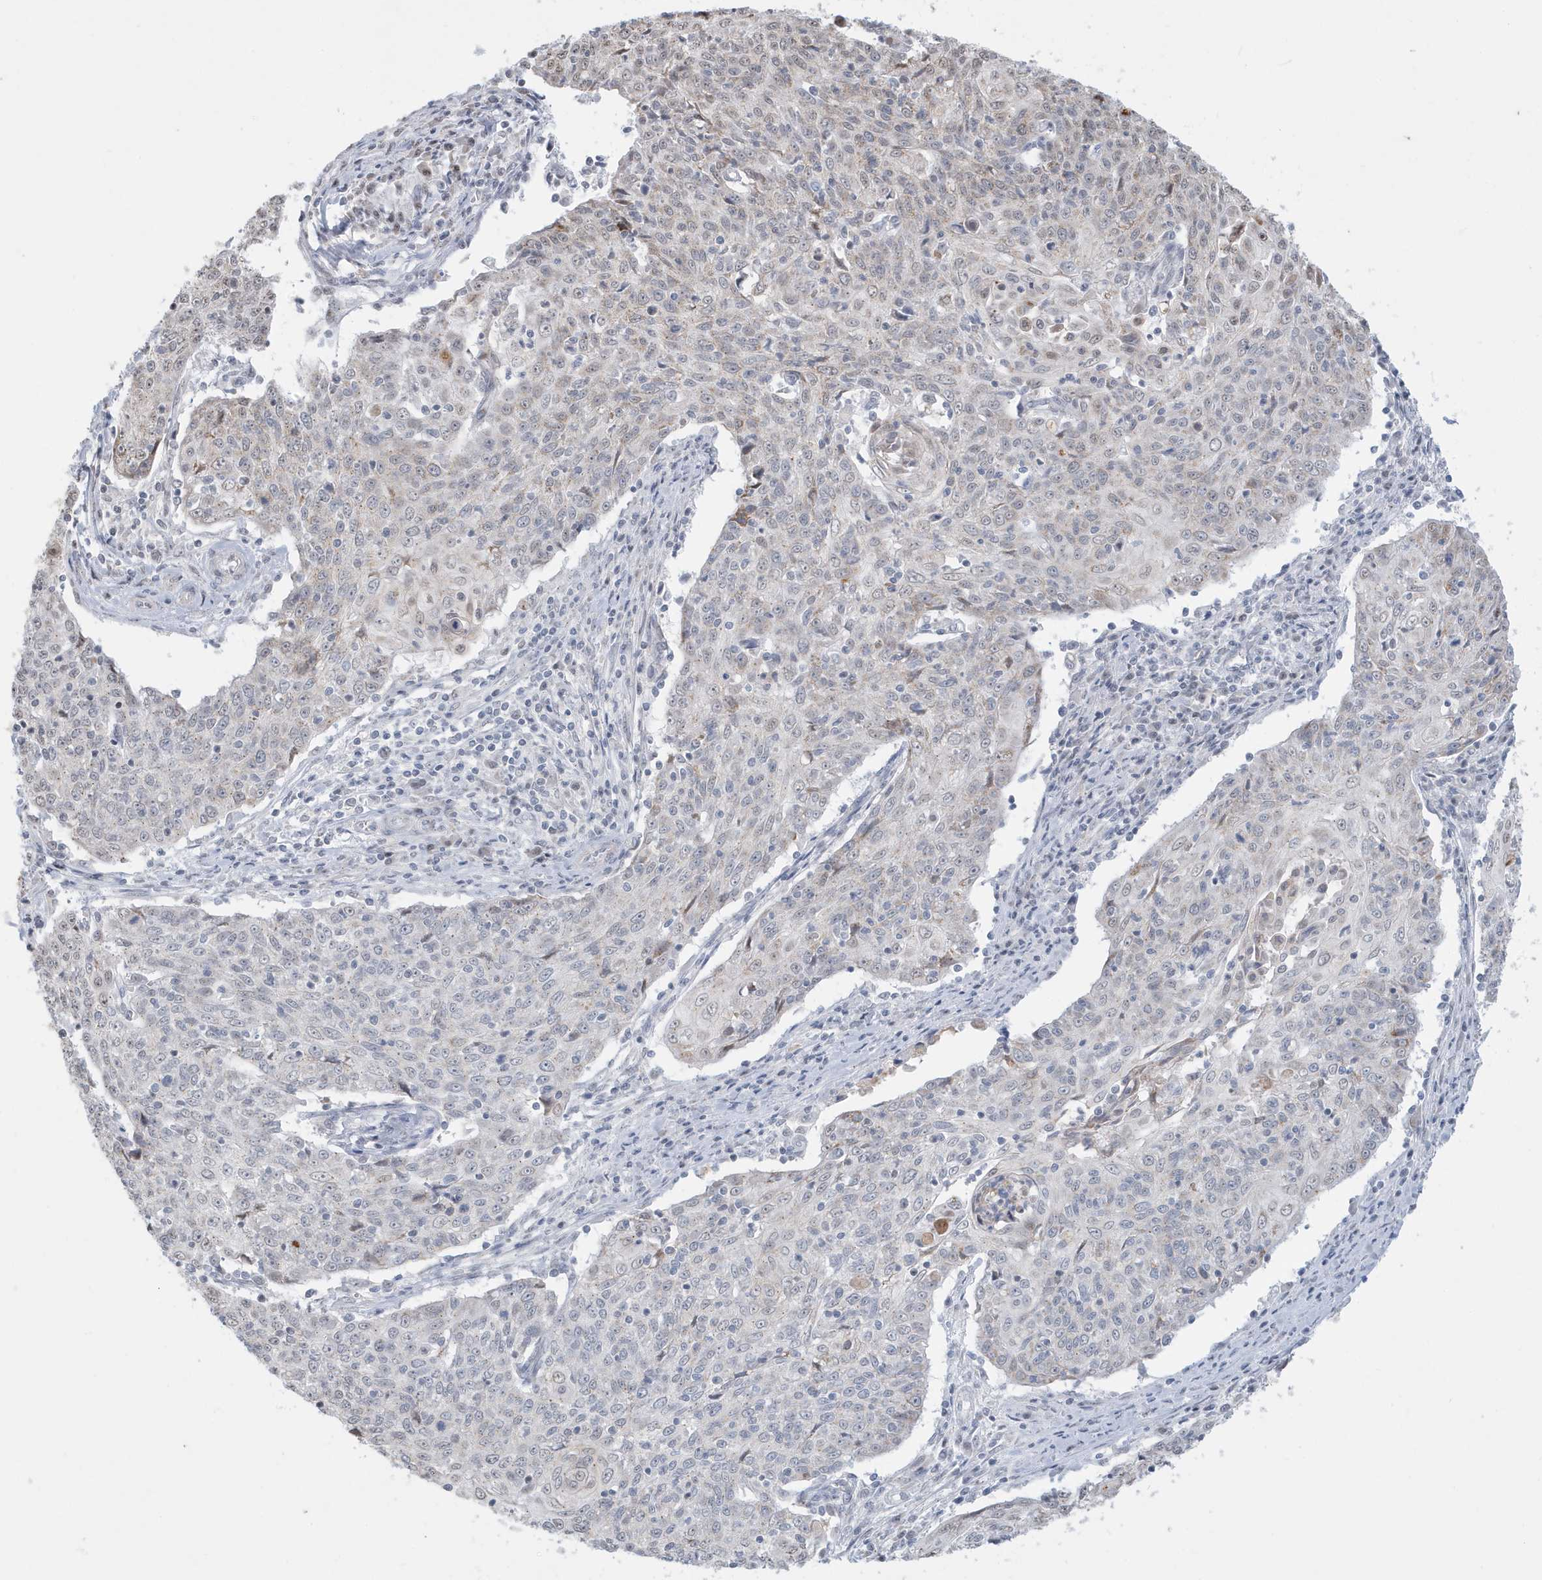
{"staining": {"intensity": "negative", "quantity": "none", "location": "none"}, "tissue": "cervical cancer", "cell_type": "Tumor cells", "image_type": "cancer", "snomed": [{"axis": "morphology", "description": "Squamous cell carcinoma, NOS"}, {"axis": "topography", "description": "Cervix"}], "caption": "Image shows no significant protein staining in tumor cells of cervical cancer (squamous cell carcinoma).", "gene": "FNDC1", "patient": {"sex": "female", "age": 48}}